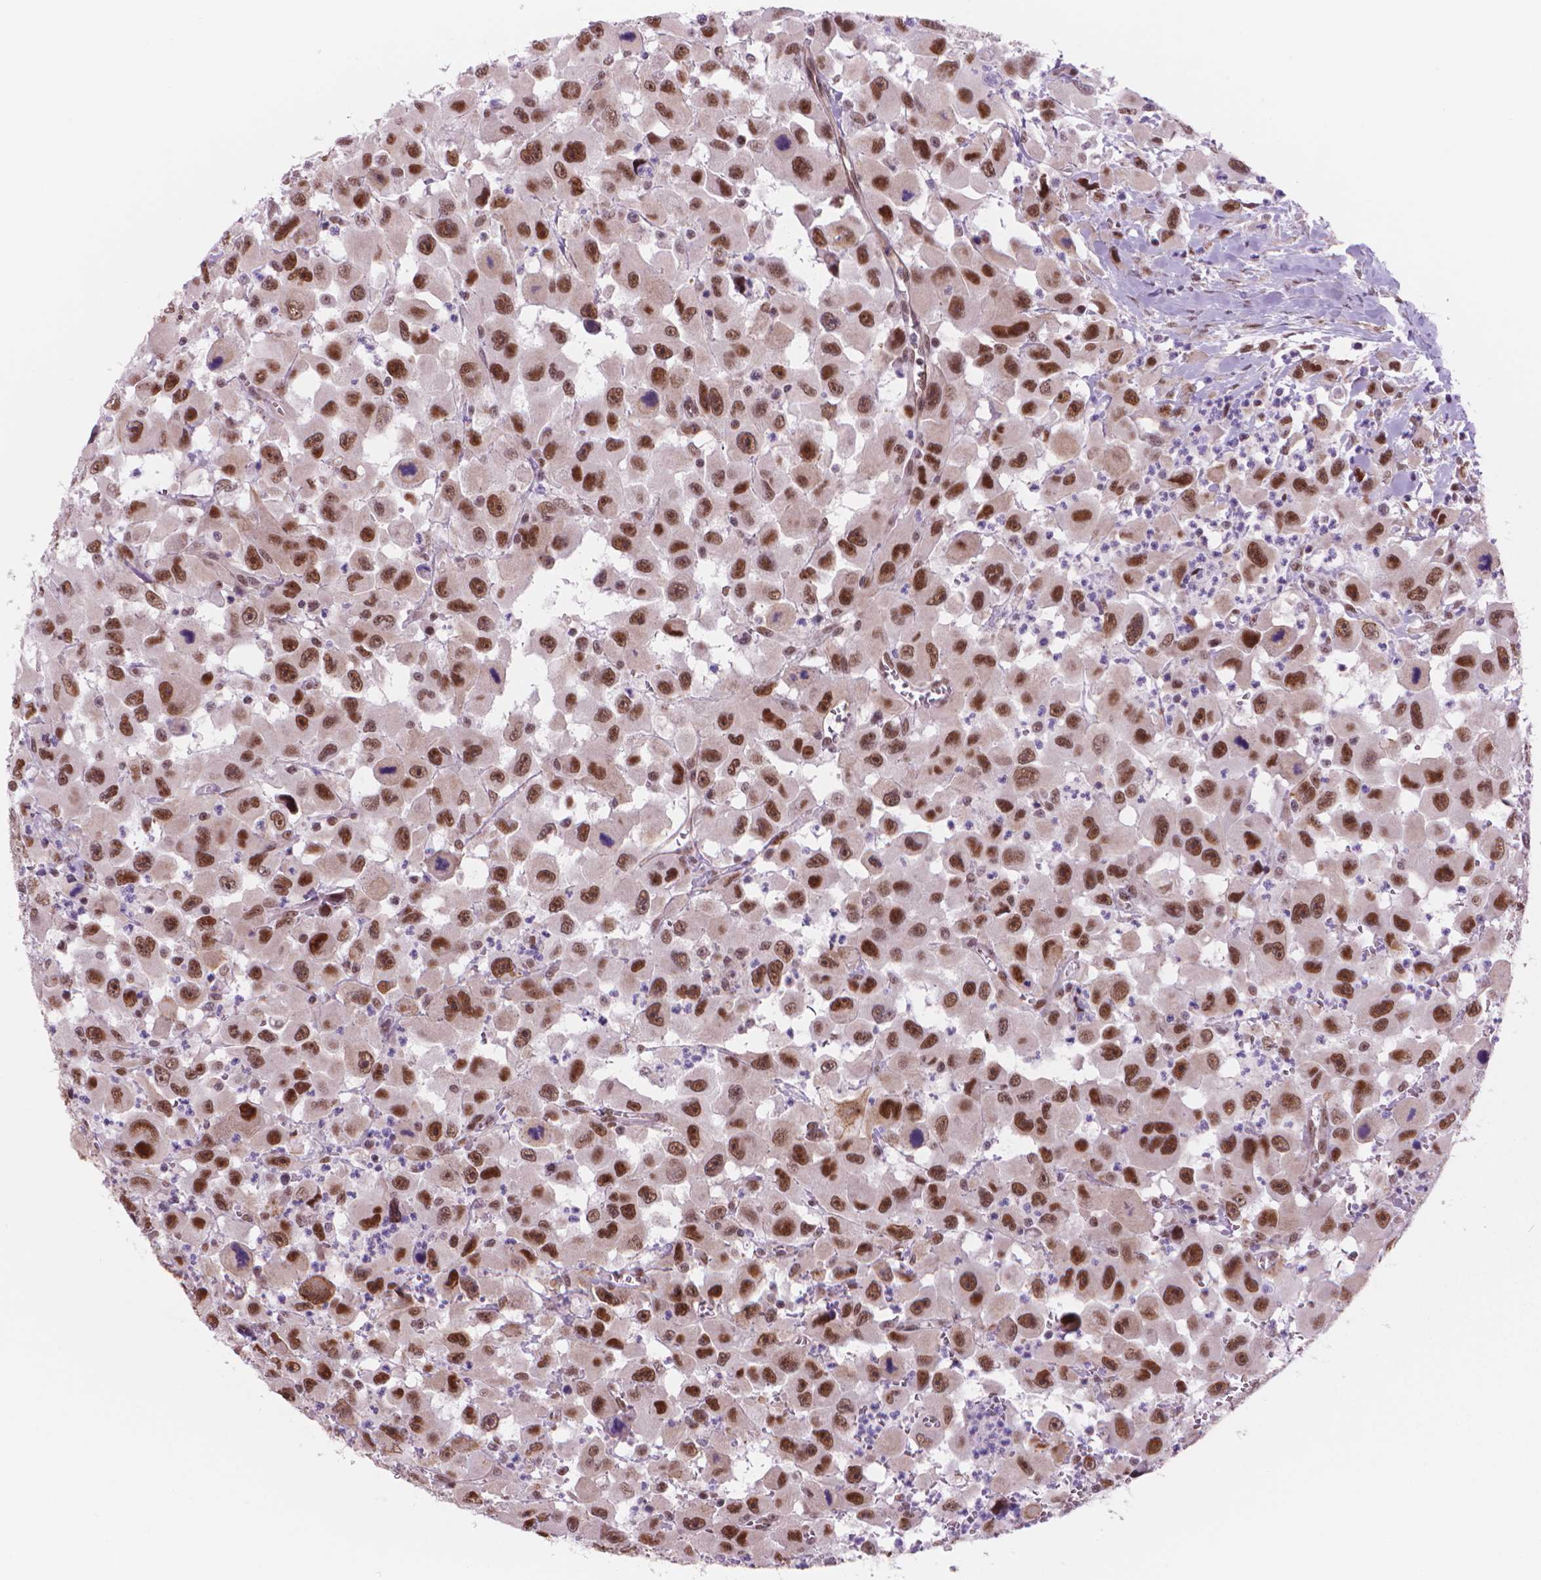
{"staining": {"intensity": "strong", "quantity": ">75%", "location": "nuclear"}, "tissue": "head and neck cancer", "cell_type": "Tumor cells", "image_type": "cancer", "snomed": [{"axis": "morphology", "description": "Squamous cell carcinoma, NOS"}, {"axis": "morphology", "description": "Squamous cell carcinoma, metastatic, NOS"}, {"axis": "topography", "description": "Oral tissue"}, {"axis": "topography", "description": "Head-Neck"}], "caption": "A photomicrograph of squamous cell carcinoma (head and neck) stained for a protein displays strong nuclear brown staining in tumor cells.", "gene": "POLR3D", "patient": {"sex": "female", "age": 85}}